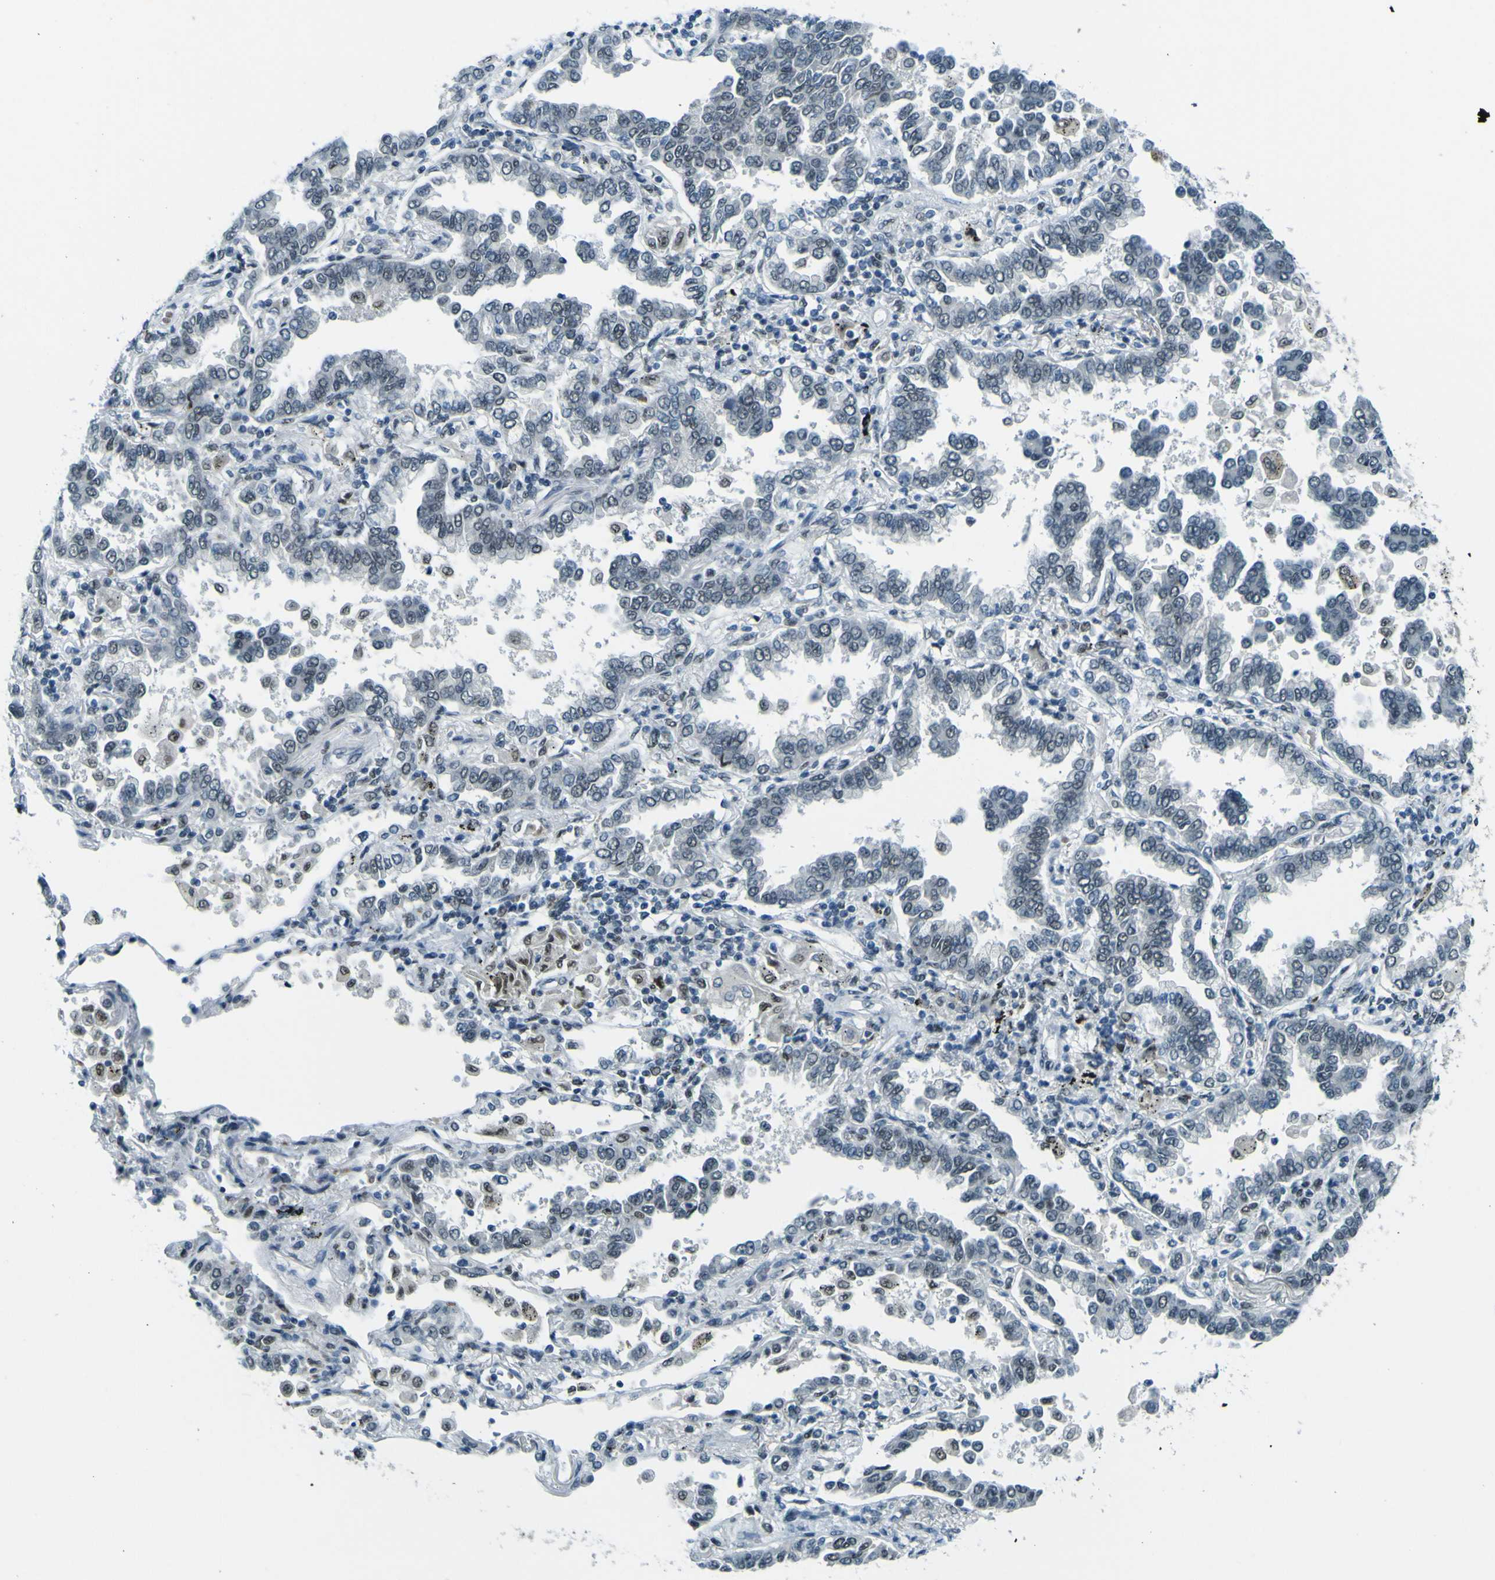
{"staining": {"intensity": "negative", "quantity": "none", "location": "none"}, "tissue": "lung cancer", "cell_type": "Tumor cells", "image_type": "cancer", "snomed": [{"axis": "morphology", "description": "Normal tissue, NOS"}, {"axis": "morphology", "description": "Adenocarcinoma, NOS"}, {"axis": "topography", "description": "Lung"}], "caption": "Tumor cells are negative for protein expression in human lung cancer (adenocarcinoma).", "gene": "CEBPG", "patient": {"sex": "male", "age": 59}}